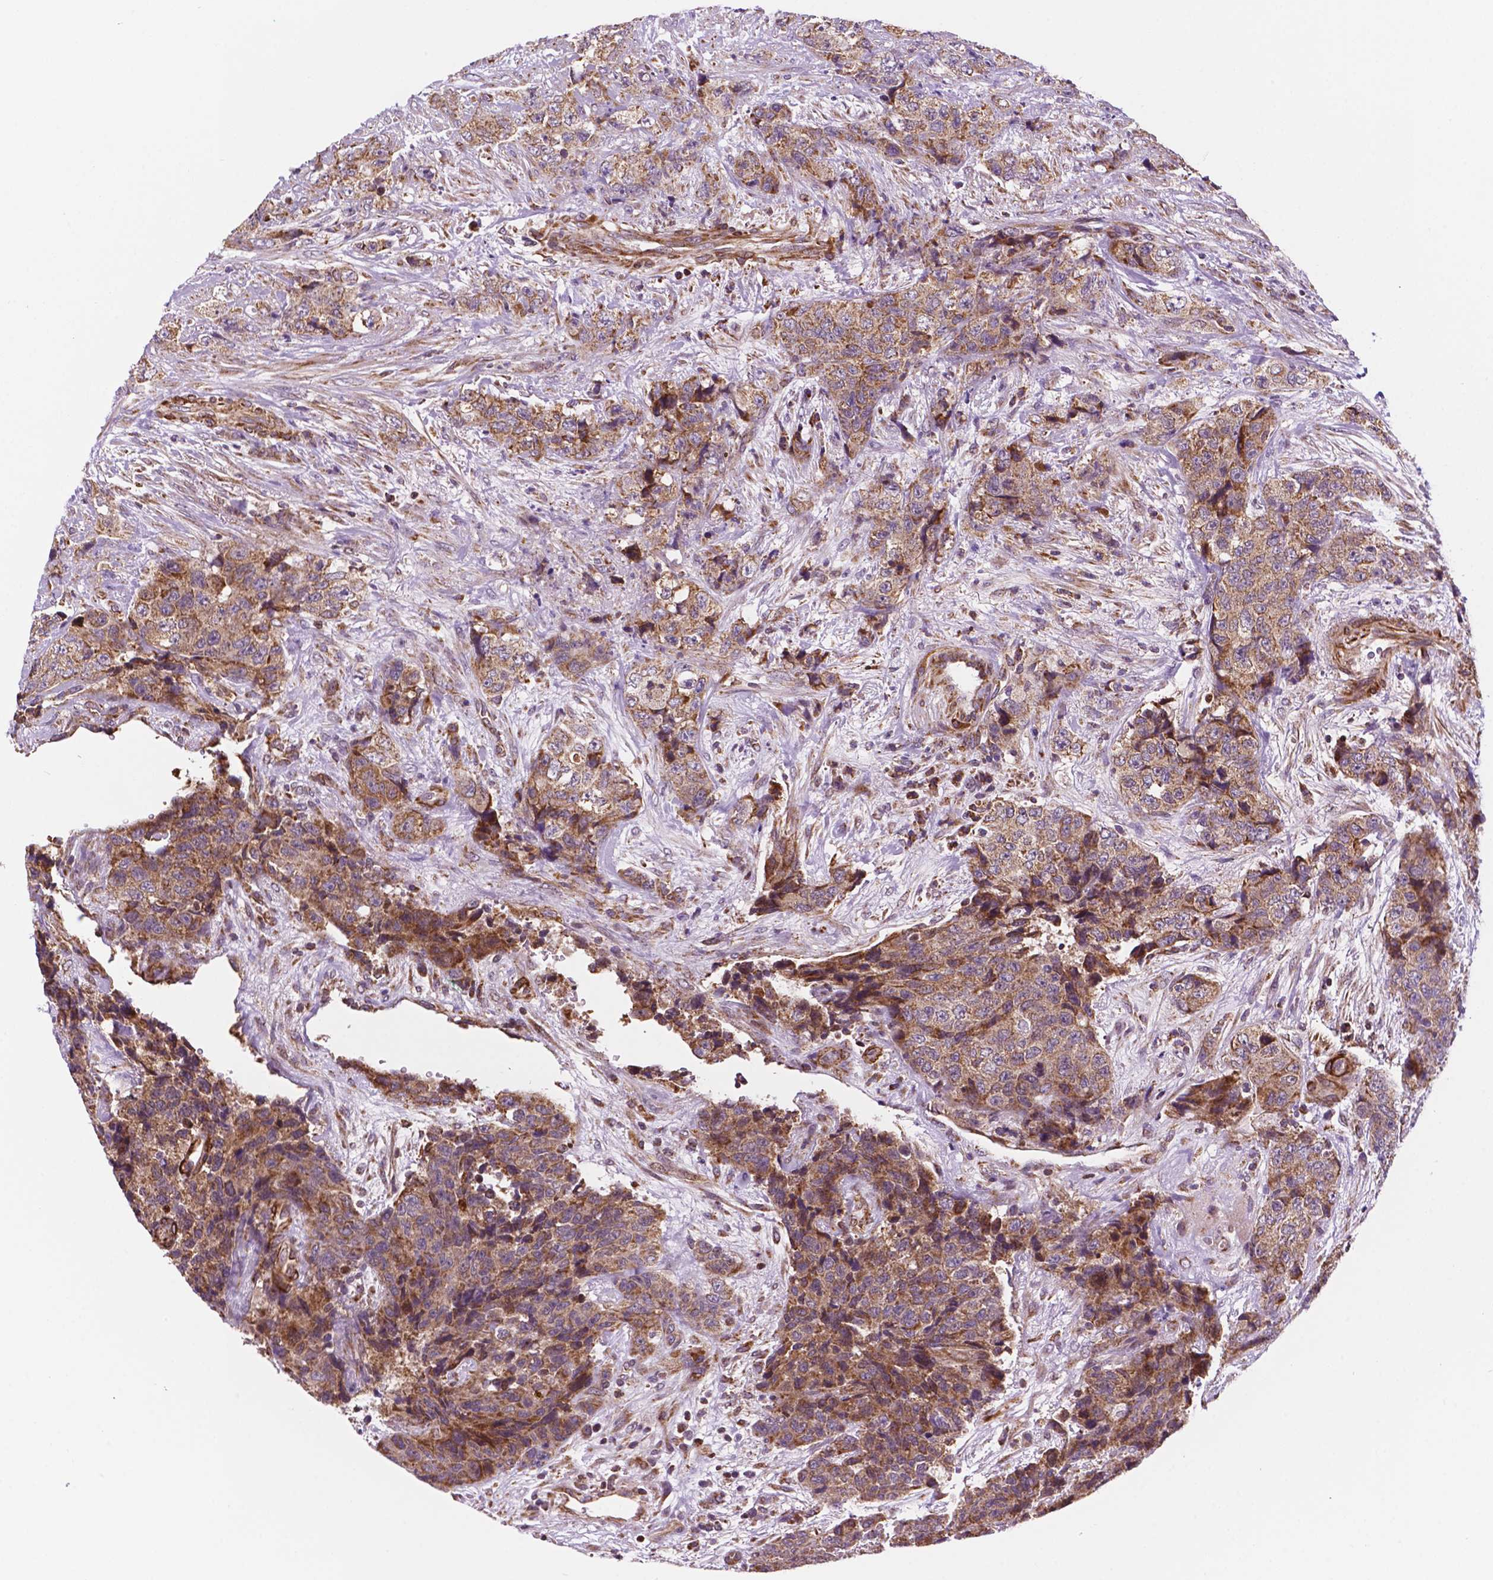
{"staining": {"intensity": "moderate", "quantity": ">75%", "location": "cytoplasmic/membranous"}, "tissue": "urothelial cancer", "cell_type": "Tumor cells", "image_type": "cancer", "snomed": [{"axis": "morphology", "description": "Urothelial carcinoma, High grade"}, {"axis": "topography", "description": "Urinary bladder"}], "caption": "Tumor cells demonstrate moderate cytoplasmic/membranous positivity in approximately >75% of cells in urothelial carcinoma (high-grade).", "gene": "GEMIN4", "patient": {"sex": "female", "age": 78}}